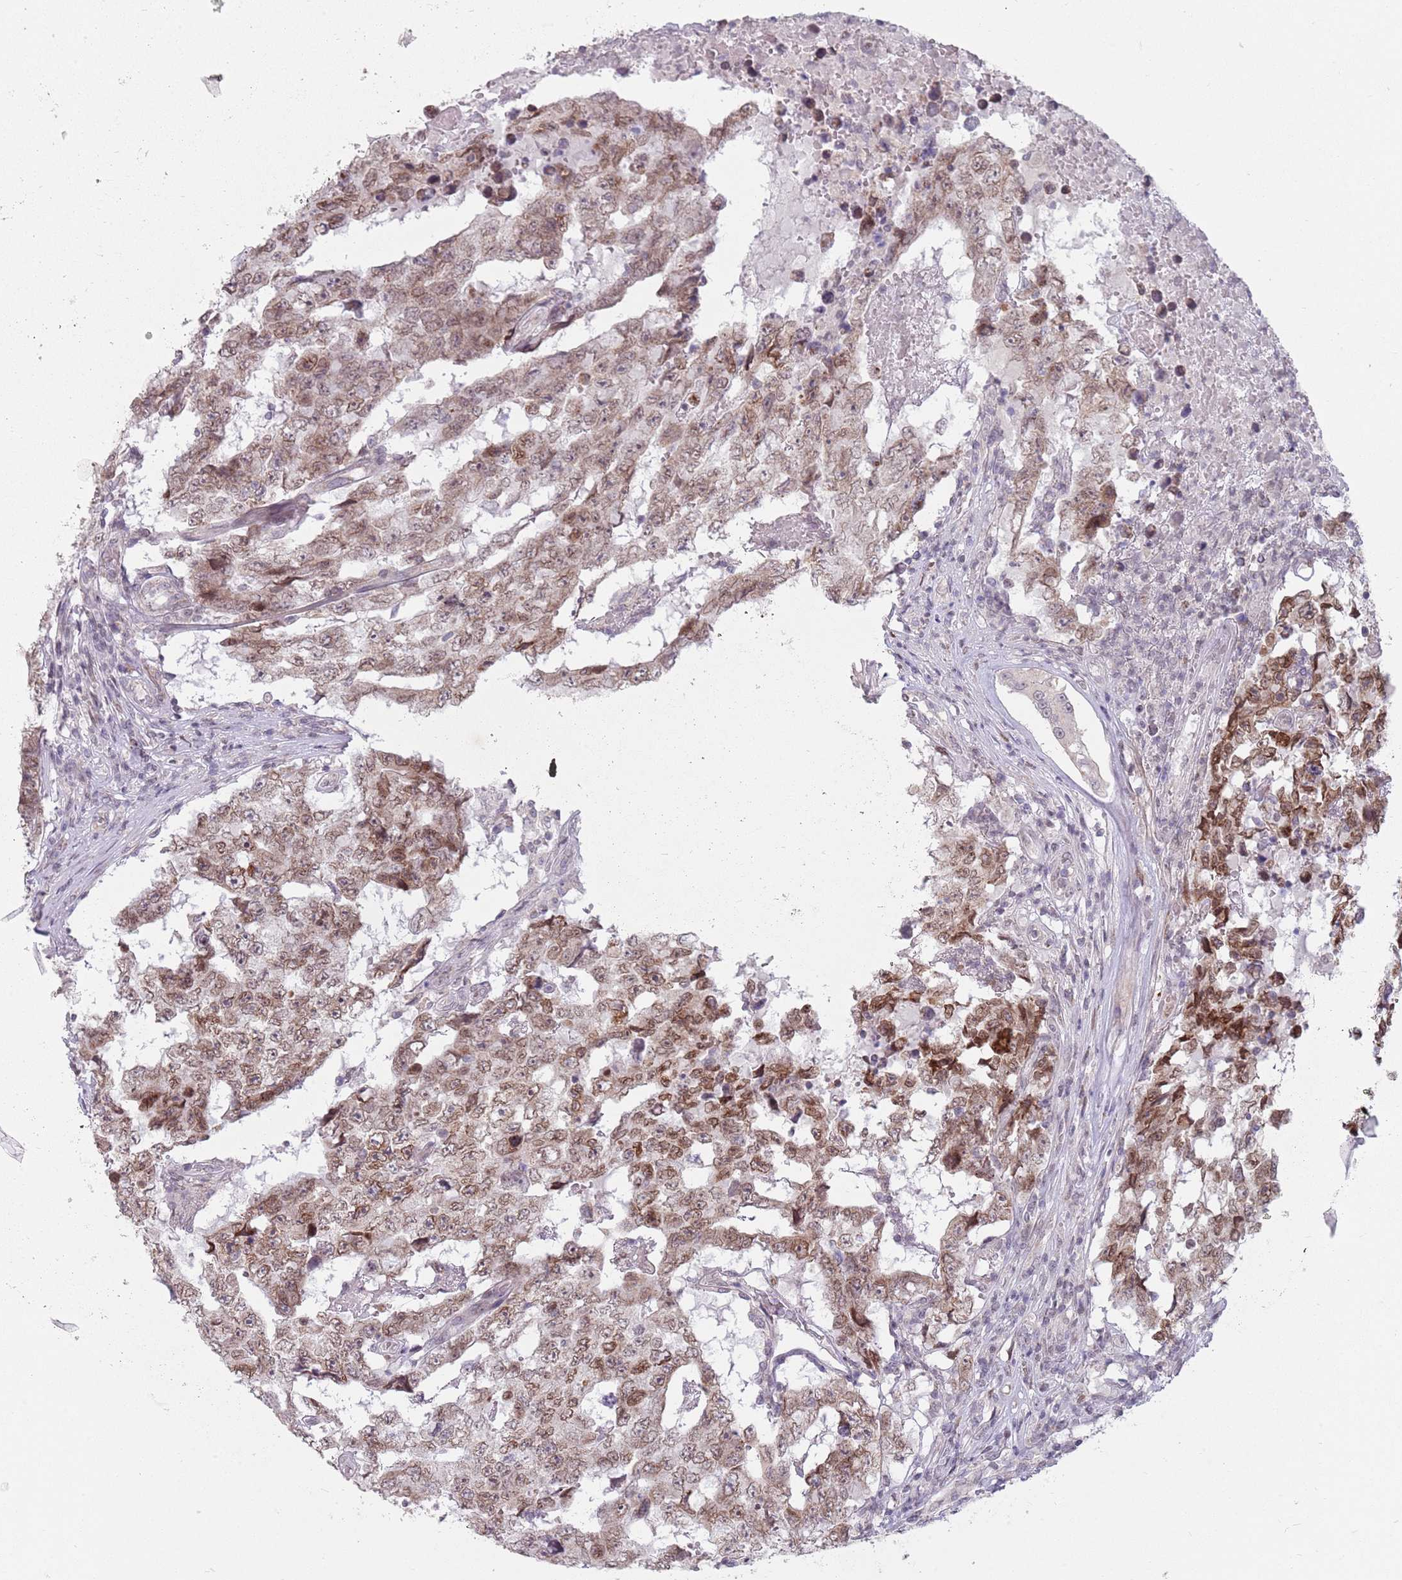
{"staining": {"intensity": "moderate", "quantity": ">75%", "location": "nuclear"}, "tissue": "testis cancer", "cell_type": "Tumor cells", "image_type": "cancer", "snomed": [{"axis": "morphology", "description": "Carcinoma, Embryonal, NOS"}, {"axis": "topography", "description": "Testis"}], "caption": "Testis cancer (embryonal carcinoma) tissue exhibits moderate nuclear expression in approximately >75% of tumor cells", "gene": "ZNF574", "patient": {"sex": "male", "age": 25}}